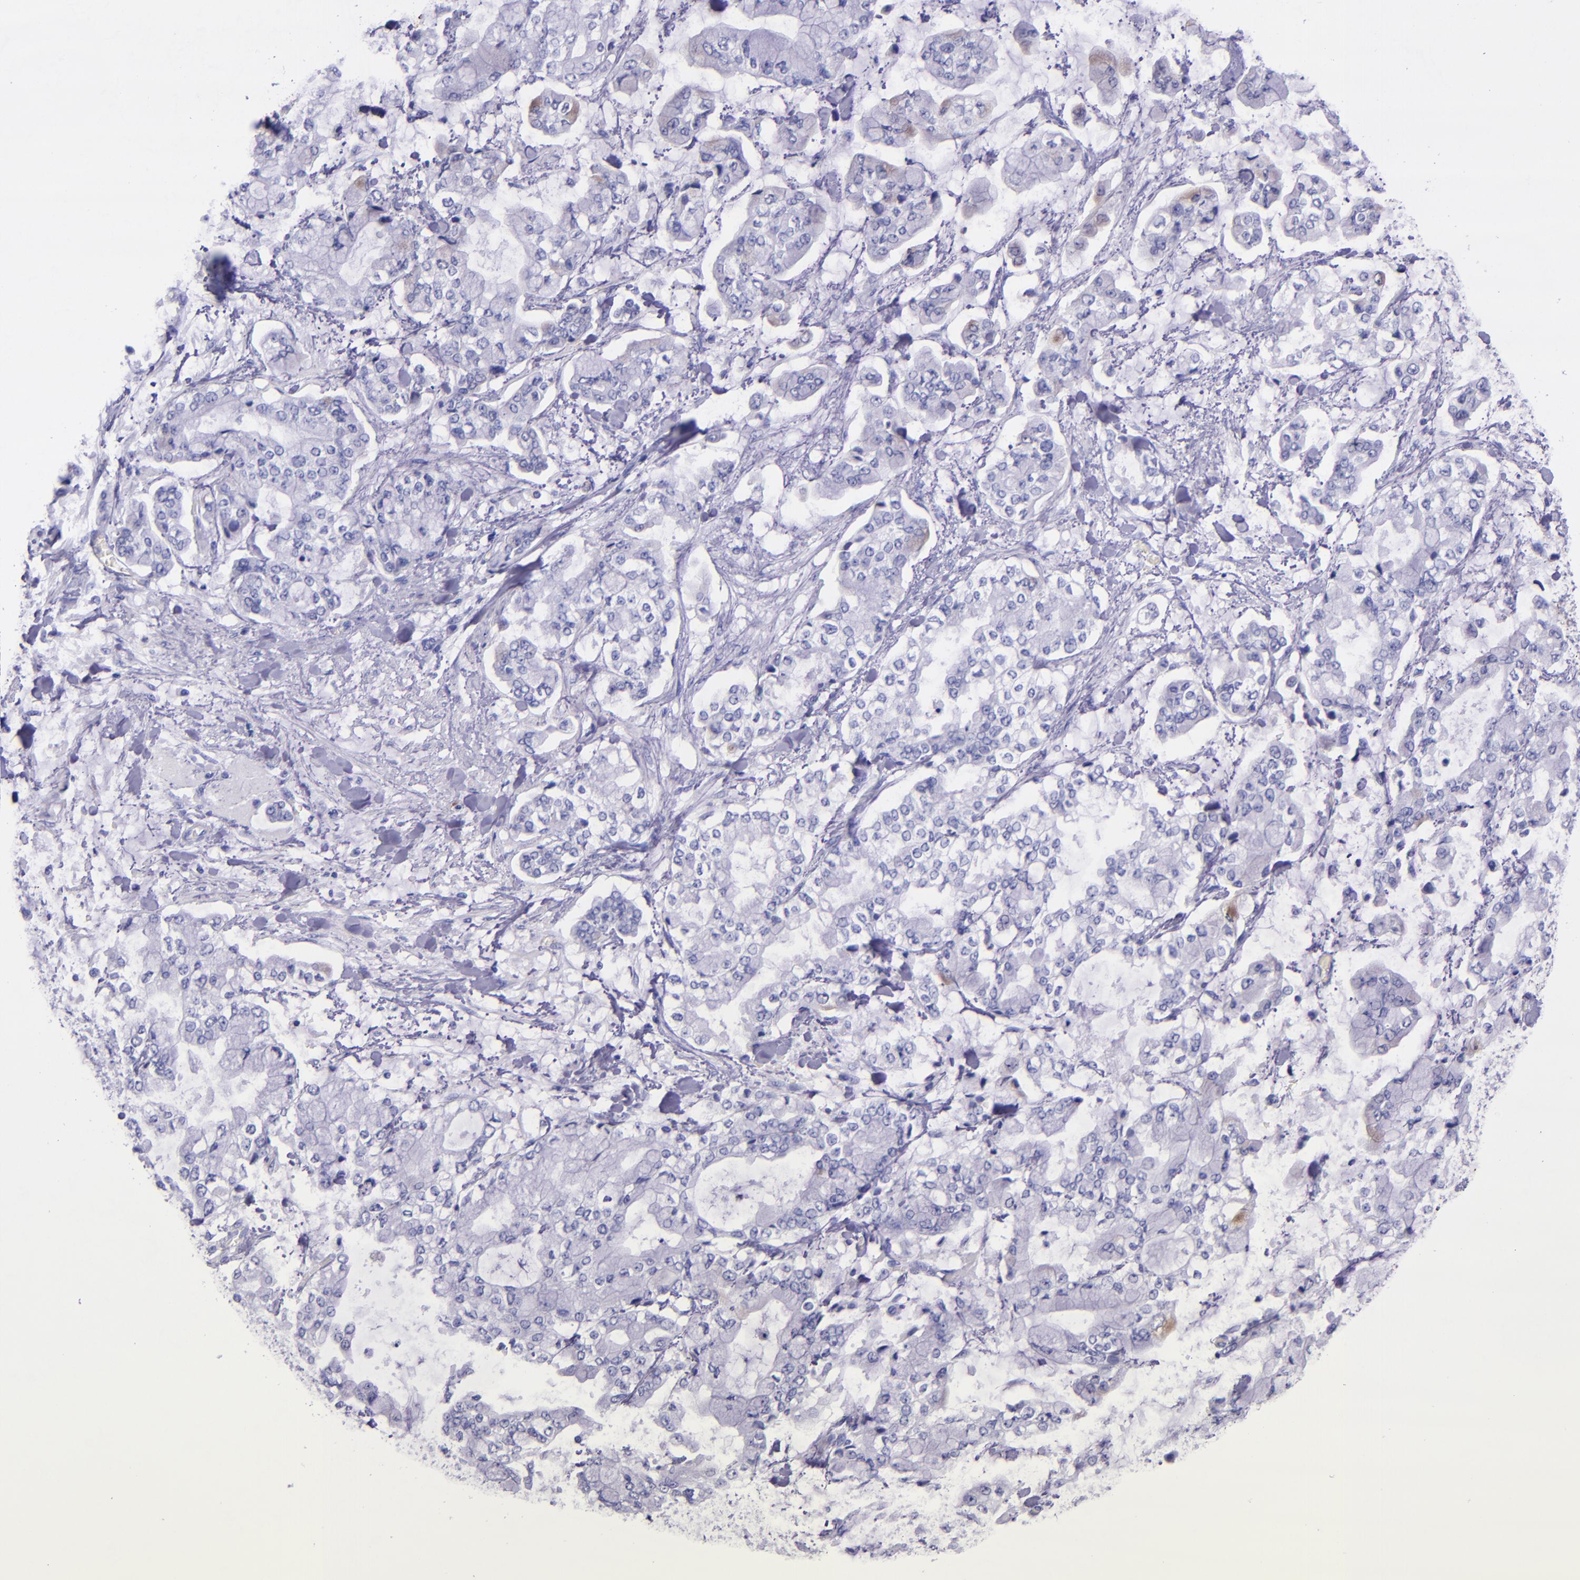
{"staining": {"intensity": "negative", "quantity": "none", "location": "none"}, "tissue": "stomach cancer", "cell_type": "Tumor cells", "image_type": "cancer", "snomed": [{"axis": "morphology", "description": "Normal tissue, NOS"}, {"axis": "morphology", "description": "Adenocarcinoma, NOS"}, {"axis": "topography", "description": "Stomach, upper"}, {"axis": "topography", "description": "Stomach"}], "caption": "High power microscopy image of an immunohistochemistry photomicrograph of adenocarcinoma (stomach), revealing no significant positivity in tumor cells.", "gene": "SLPI", "patient": {"sex": "male", "age": 76}}